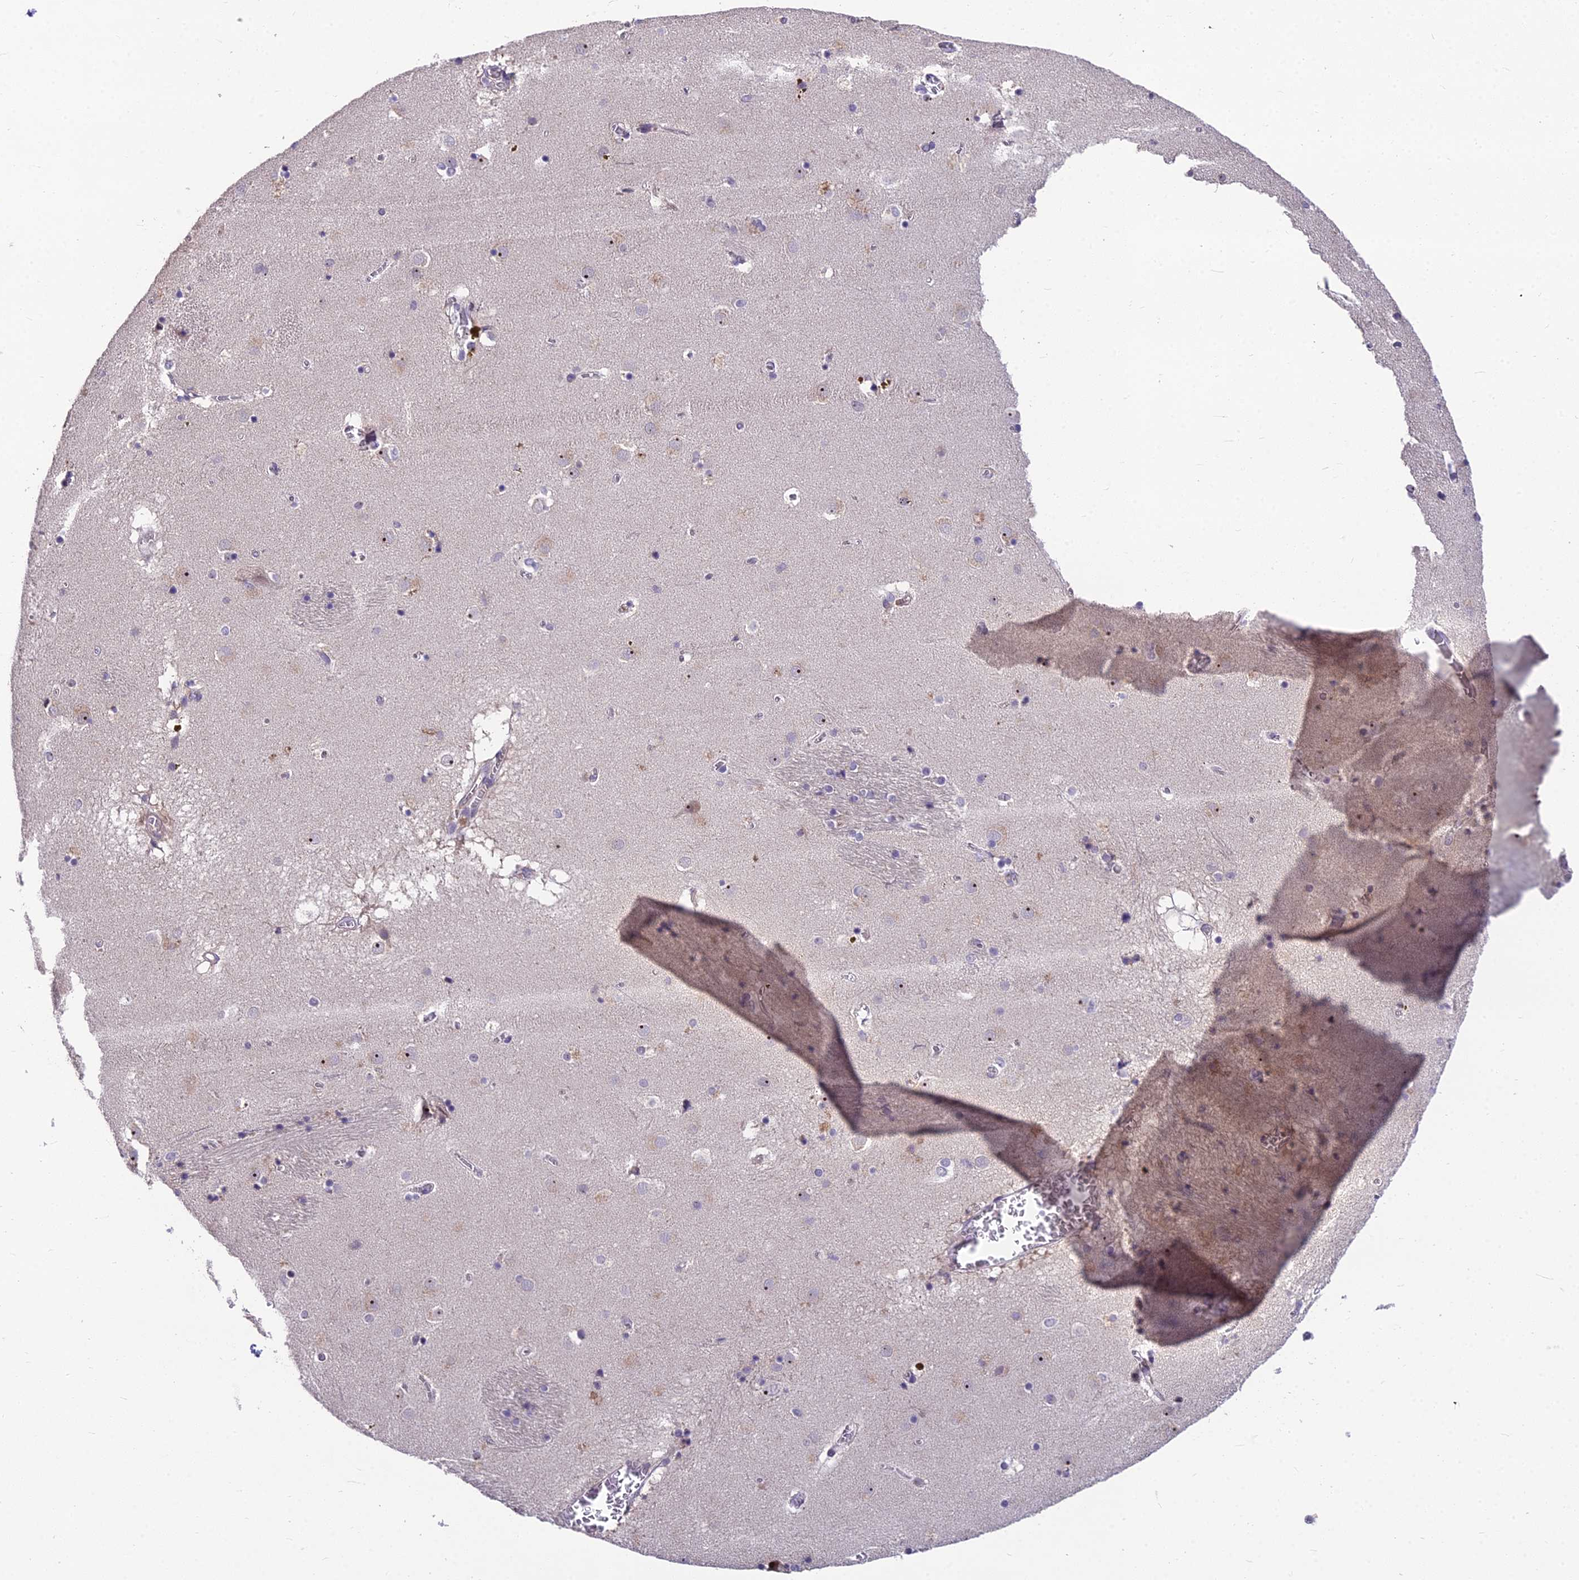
{"staining": {"intensity": "negative", "quantity": "none", "location": "none"}, "tissue": "caudate", "cell_type": "Glial cells", "image_type": "normal", "snomed": [{"axis": "morphology", "description": "Normal tissue, NOS"}, {"axis": "topography", "description": "Lateral ventricle wall"}], "caption": "Protein analysis of unremarkable caudate demonstrates no significant staining in glial cells. The staining was performed using DAB (3,3'-diaminobenzidine) to visualize the protein expression in brown, while the nuclei were stained in blue with hematoxylin (Magnification: 20x).", "gene": "ZNF333", "patient": {"sex": "male", "age": 70}}